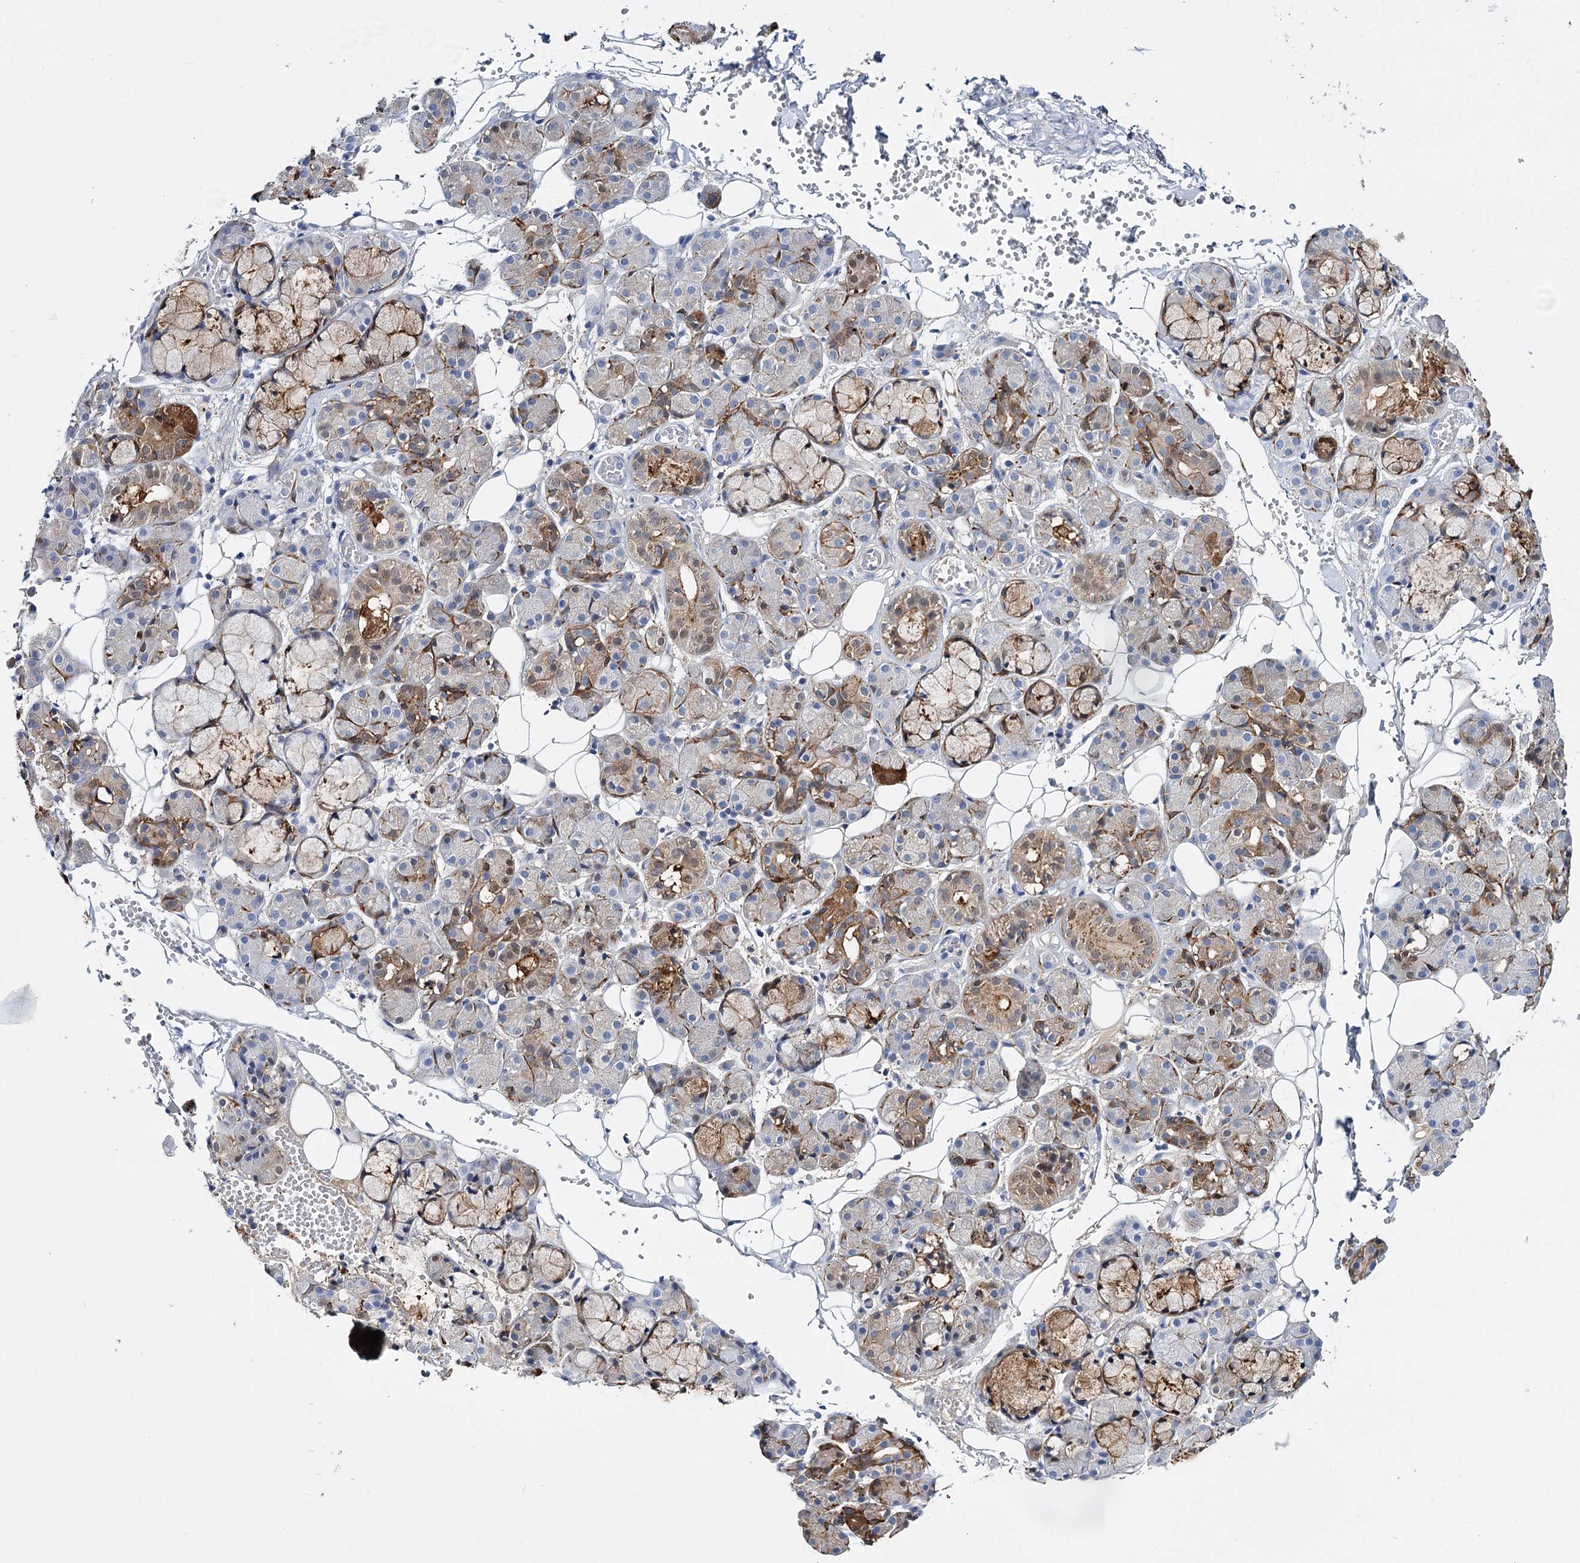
{"staining": {"intensity": "moderate", "quantity": "25%-75%", "location": "cytoplasmic/membranous"}, "tissue": "salivary gland", "cell_type": "Glandular cells", "image_type": "normal", "snomed": [{"axis": "morphology", "description": "Normal tissue, NOS"}, {"axis": "topography", "description": "Salivary gland"}], "caption": "Immunohistochemical staining of benign salivary gland reveals 25%-75% levels of moderate cytoplasmic/membranous protein staining in about 25%-75% of glandular cells. (DAB (3,3'-diaminobenzidine) IHC, brown staining for protein, blue staining for nuclei).", "gene": "CFAP46", "patient": {"sex": "male", "age": 63}}